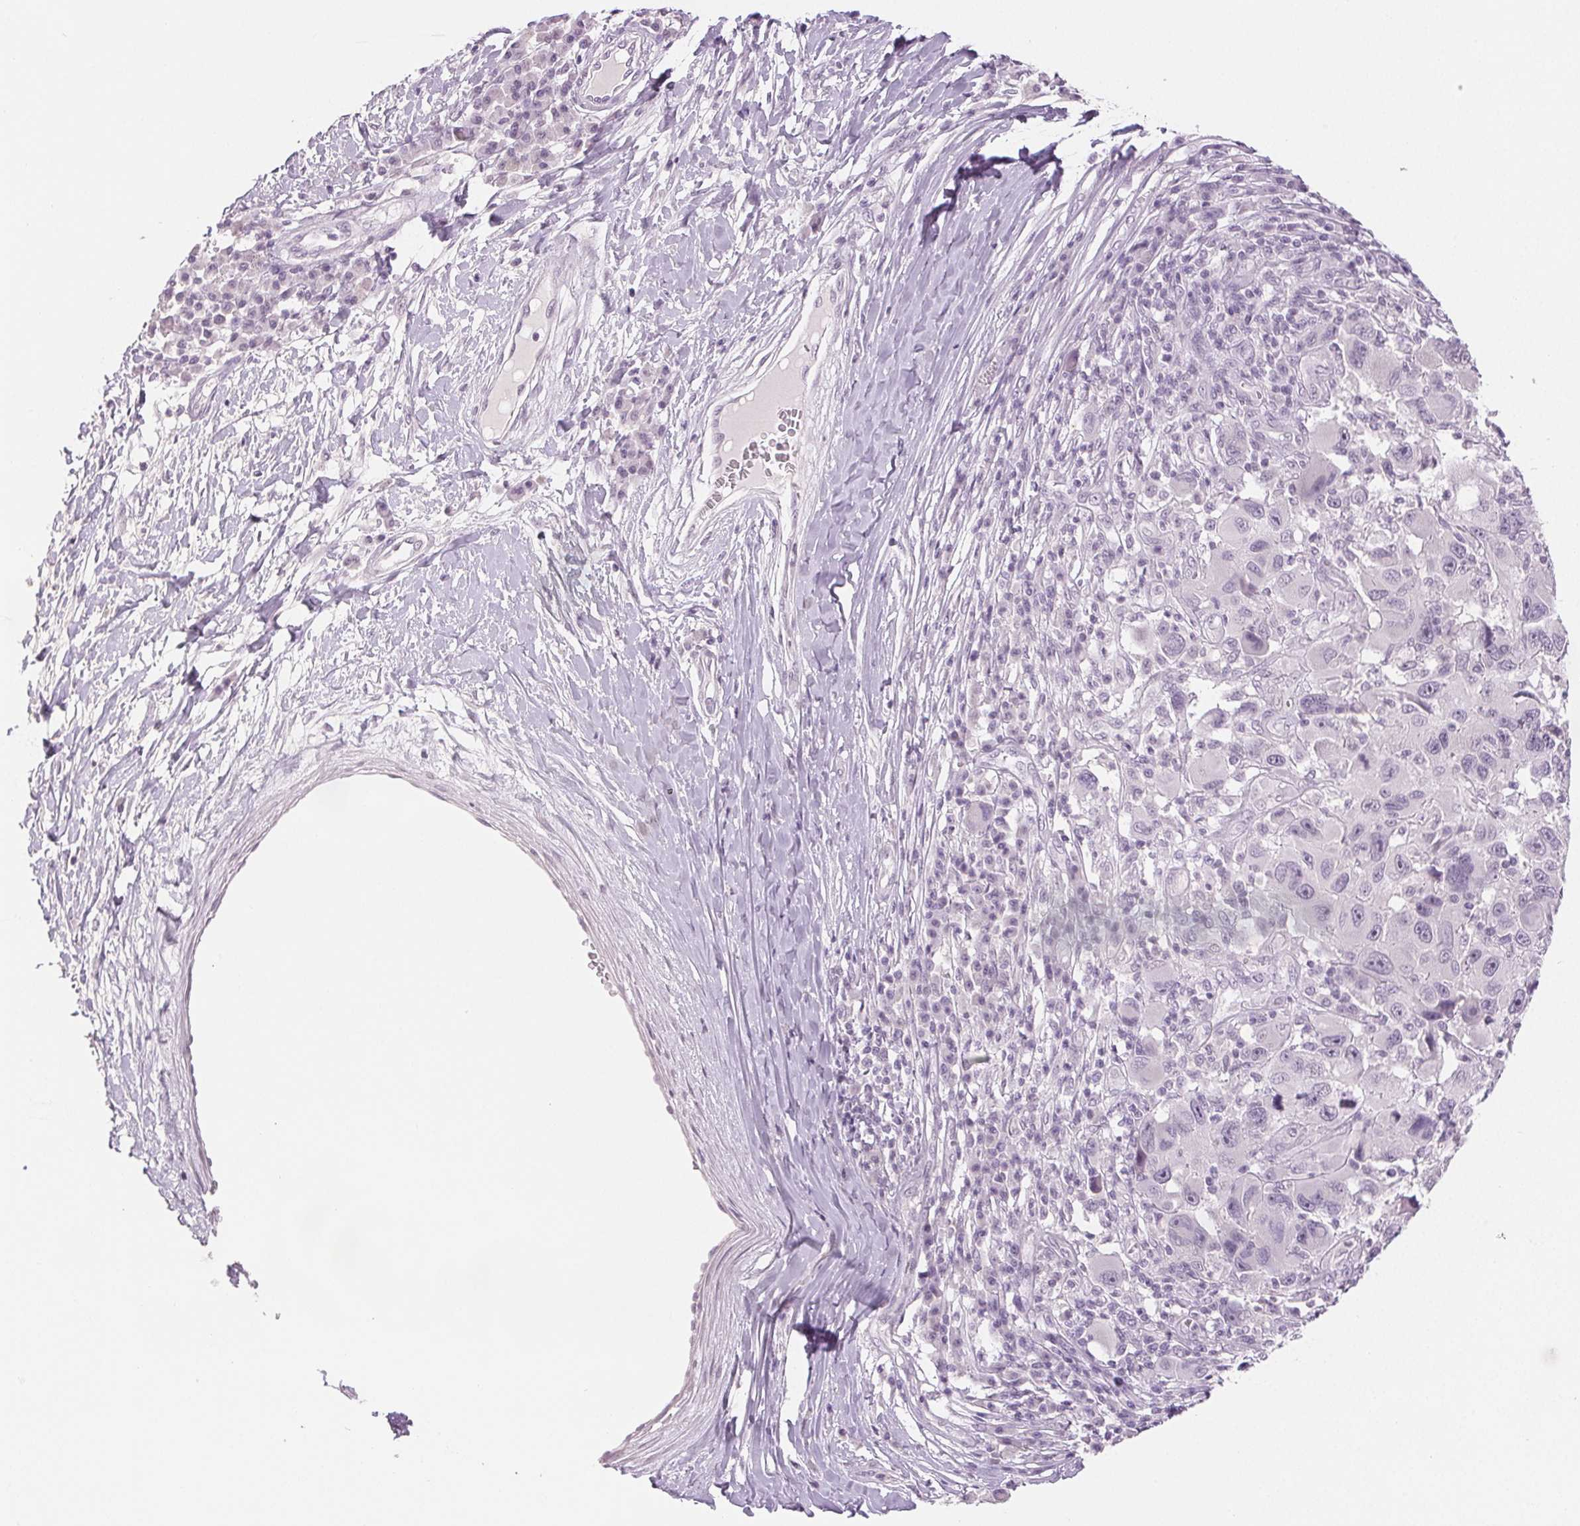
{"staining": {"intensity": "negative", "quantity": "none", "location": "none"}, "tissue": "melanoma", "cell_type": "Tumor cells", "image_type": "cancer", "snomed": [{"axis": "morphology", "description": "Malignant melanoma, NOS"}, {"axis": "topography", "description": "Skin"}], "caption": "A high-resolution micrograph shows immunohistochemistry staining of melanoma, which reveals no significant staining in tumor cells.", "gene": "SCGN", "patient": {"sex": "male", "age": 53}}